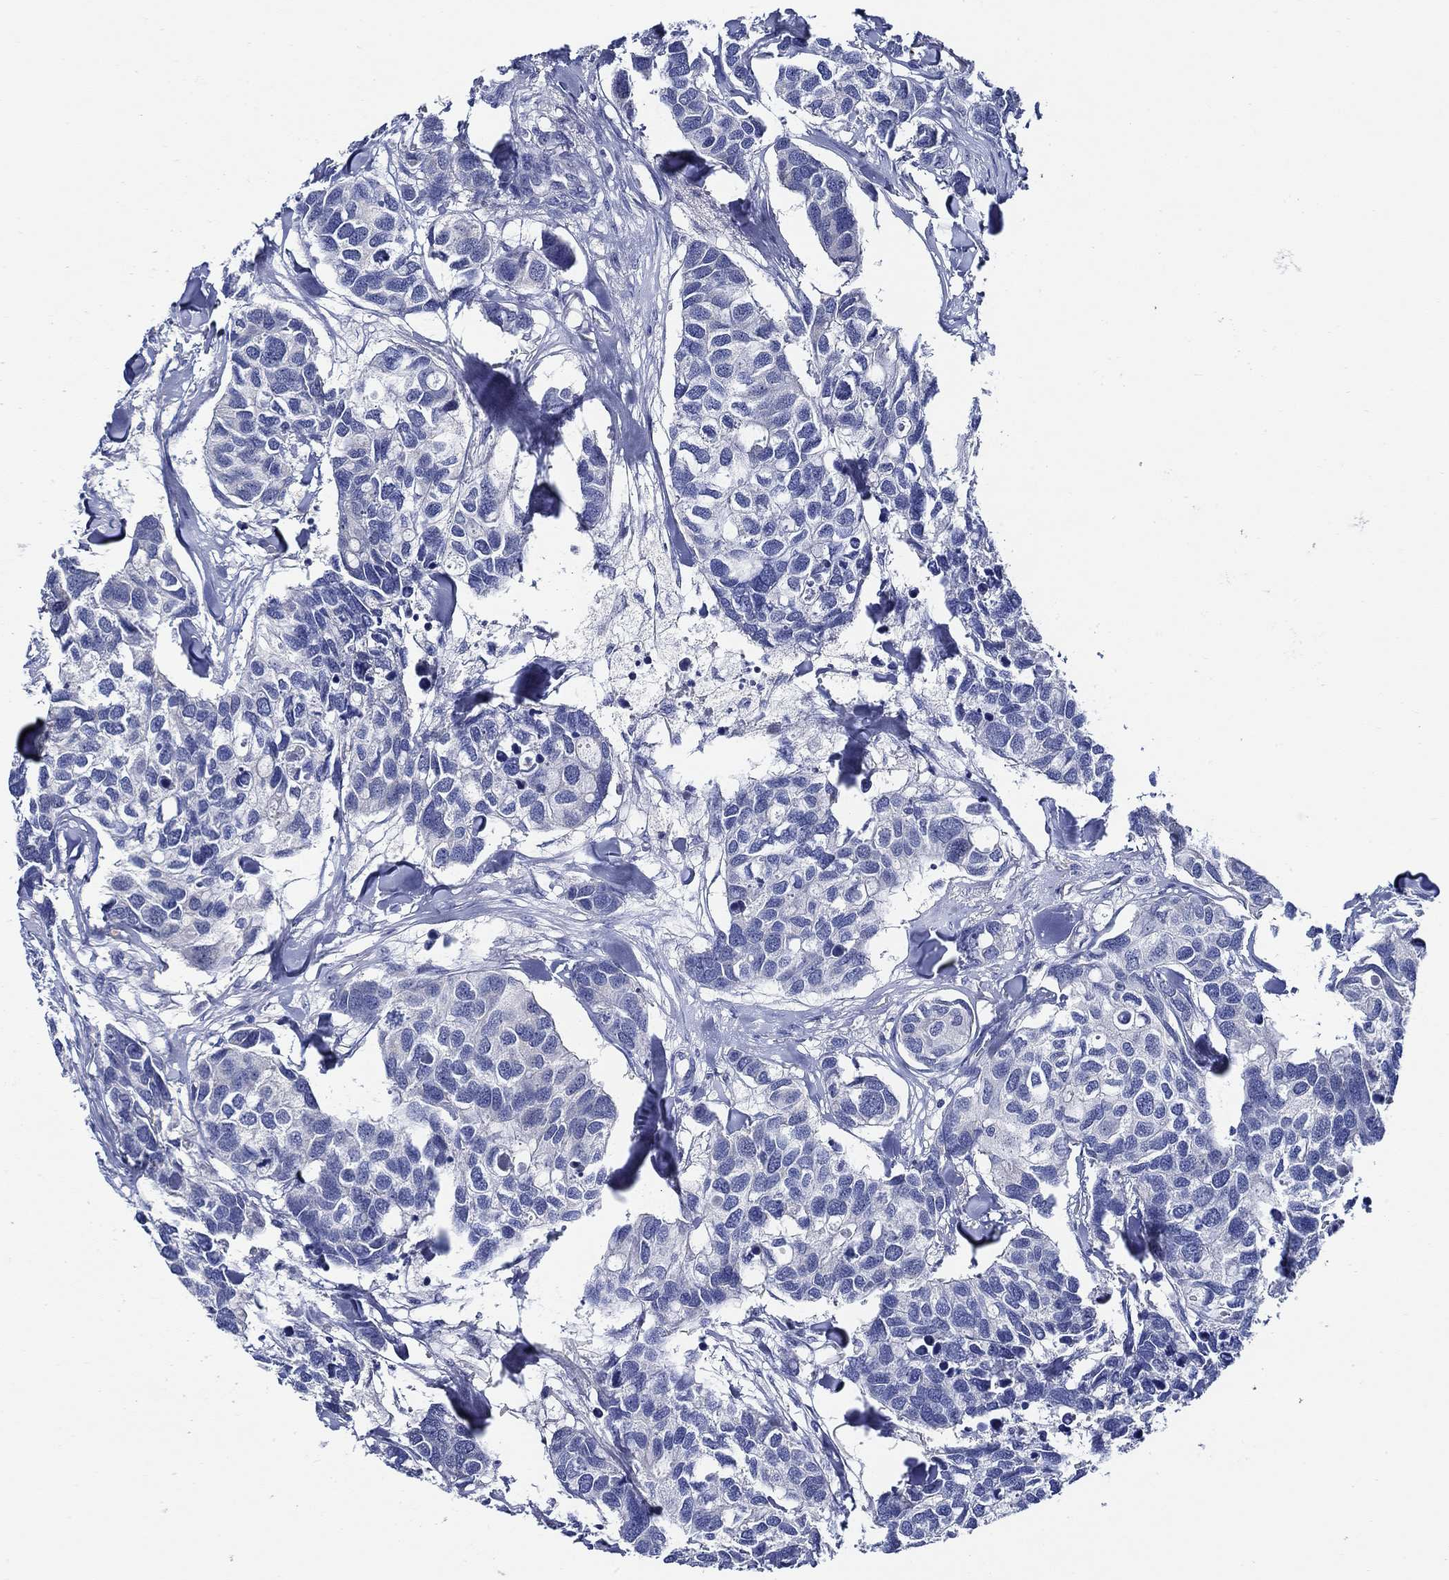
{"staining": {"intensity": "negative", "quantity": "none", "location": "none"}, "tissue": "breast cancer", "cell_type": "Tumor cells", "image_type": "cancer", "snomed": [{"axis": "morphology", "description": "Duct carcinoma"}, {"axis": "topography", "description": "Breast"}], "caption": "Immunohistochemistry (IHC) image of human invasive ductal carcinoma (breast) stained for a protein (brown), which exhibits no positivity in tumor cells.", "gene": "ALOX12", "patient": {"sex": "female", "age": 83}}